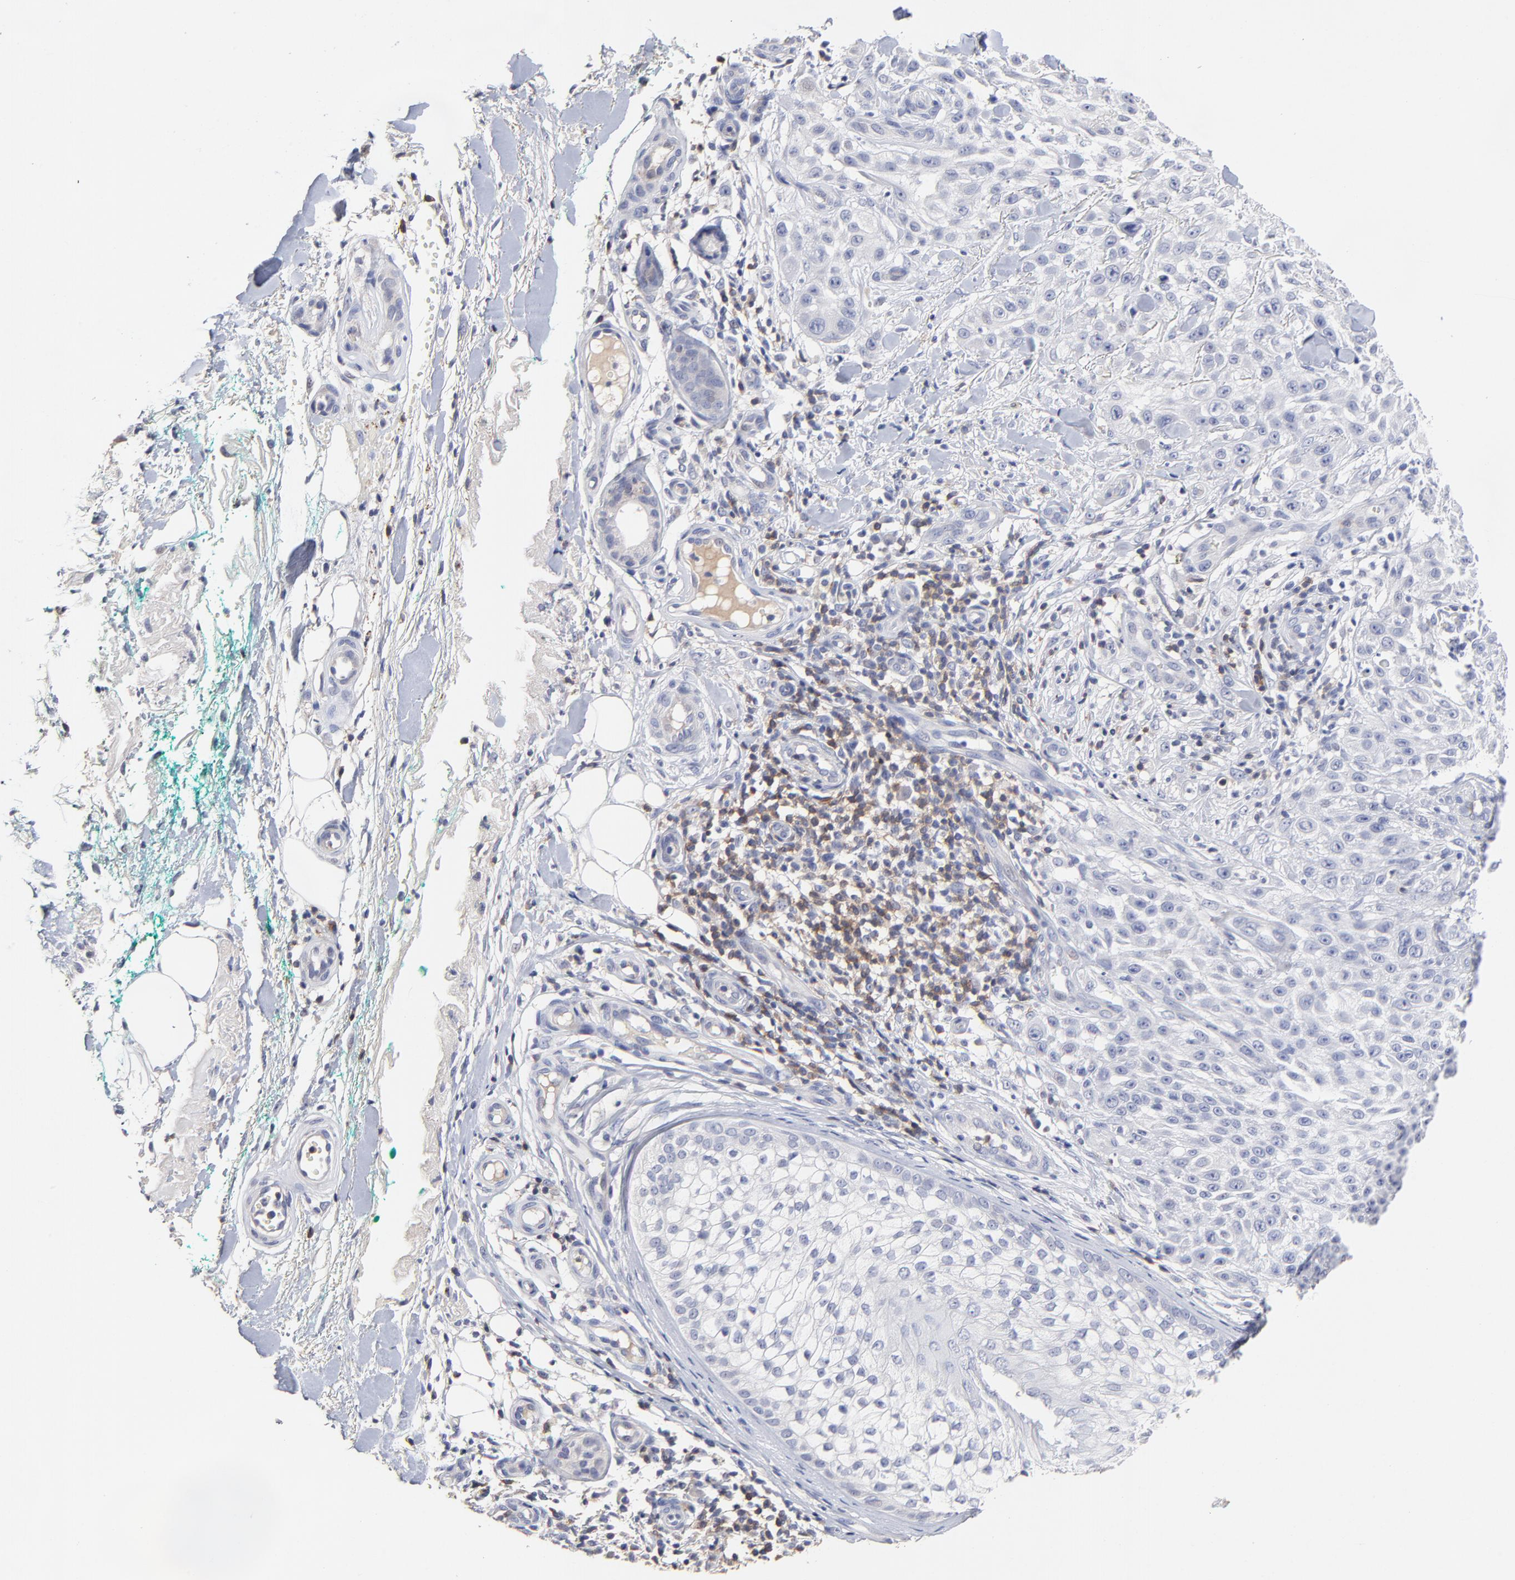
{"staining": {"intensity": "negative", "quantity": "none", "location": "none"}, "tissue": "skin cancer", "cell_type": "Tumor cells", "image_type": "cancer", "snomed": [{"axis": "morphology", "description": "Squamous cell carcinoma, NOS"}, {"axis": "topography", "description": "Skin"}], "caption": "Skin cancer was stained to show a protein in brown. There is no significant positivity in tumor cells.", "gene": "TRAT1", "patient": {"sex": "female", "age": 42}}